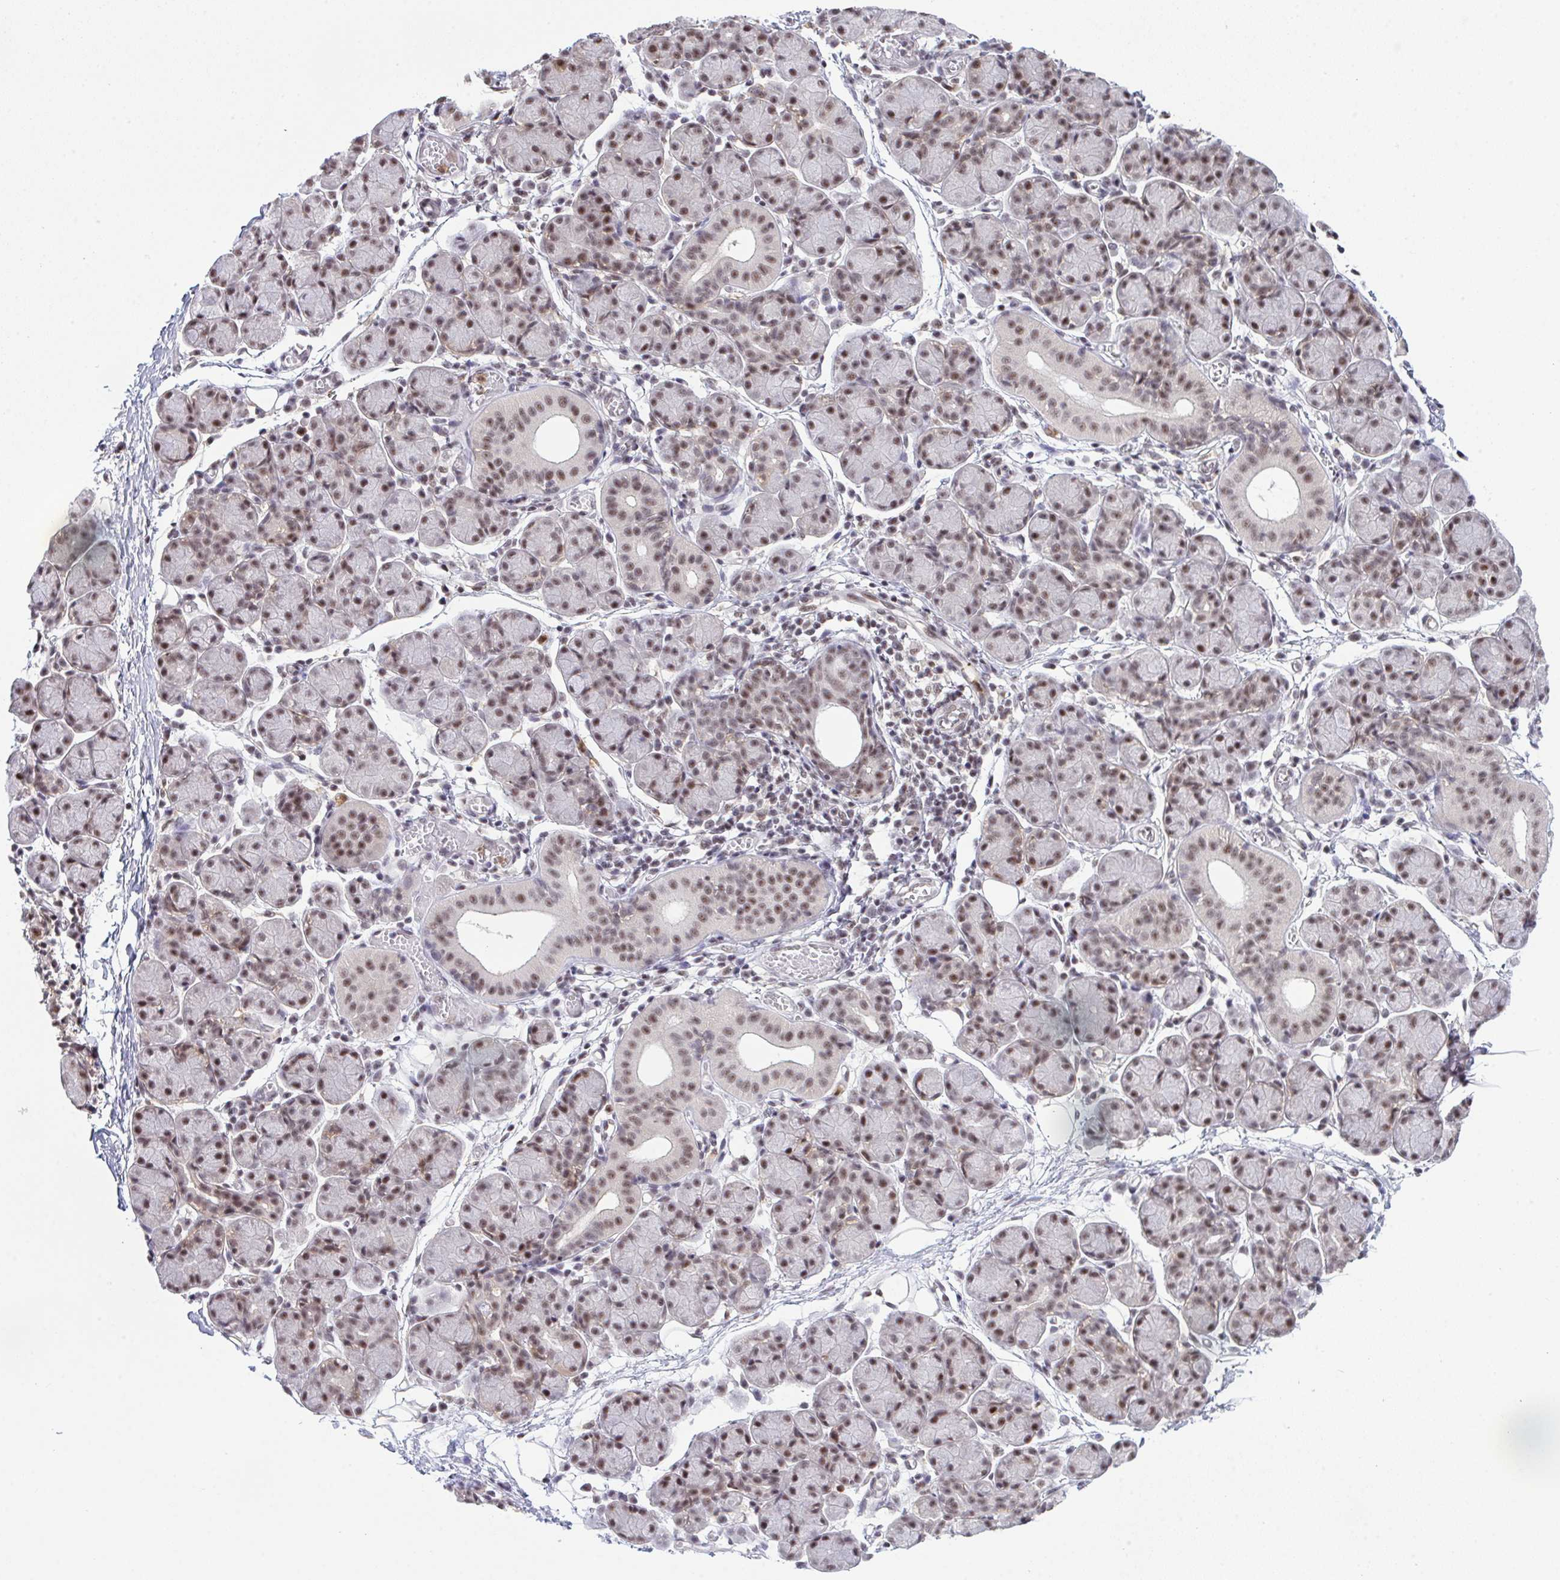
{"staining": {"intensity": "moderate", "quantity": "25%-75%", "location": "nuclear"}, "tissue": "salivary gland", "cell_type": "Glandular cells", "image_type": "normal", "snomed": [{"axis": "morphology", "description": "Normal tissue, NOS"}, {"axis": "morphology", "description": "Inflammation, NOS"}, {"axis": "topography", "description": "Lymph node"}, {"axis": "topography", "description": "Salivary gland"}], "caption": "Approximately 25%-75% of glandular cells in benign salivary gland reveal moderate nuclear protein expression as visualized by brown immunohistochemical staining.", "gene": "OR6K3", "patient": {"sex": "male", "age": 3}}